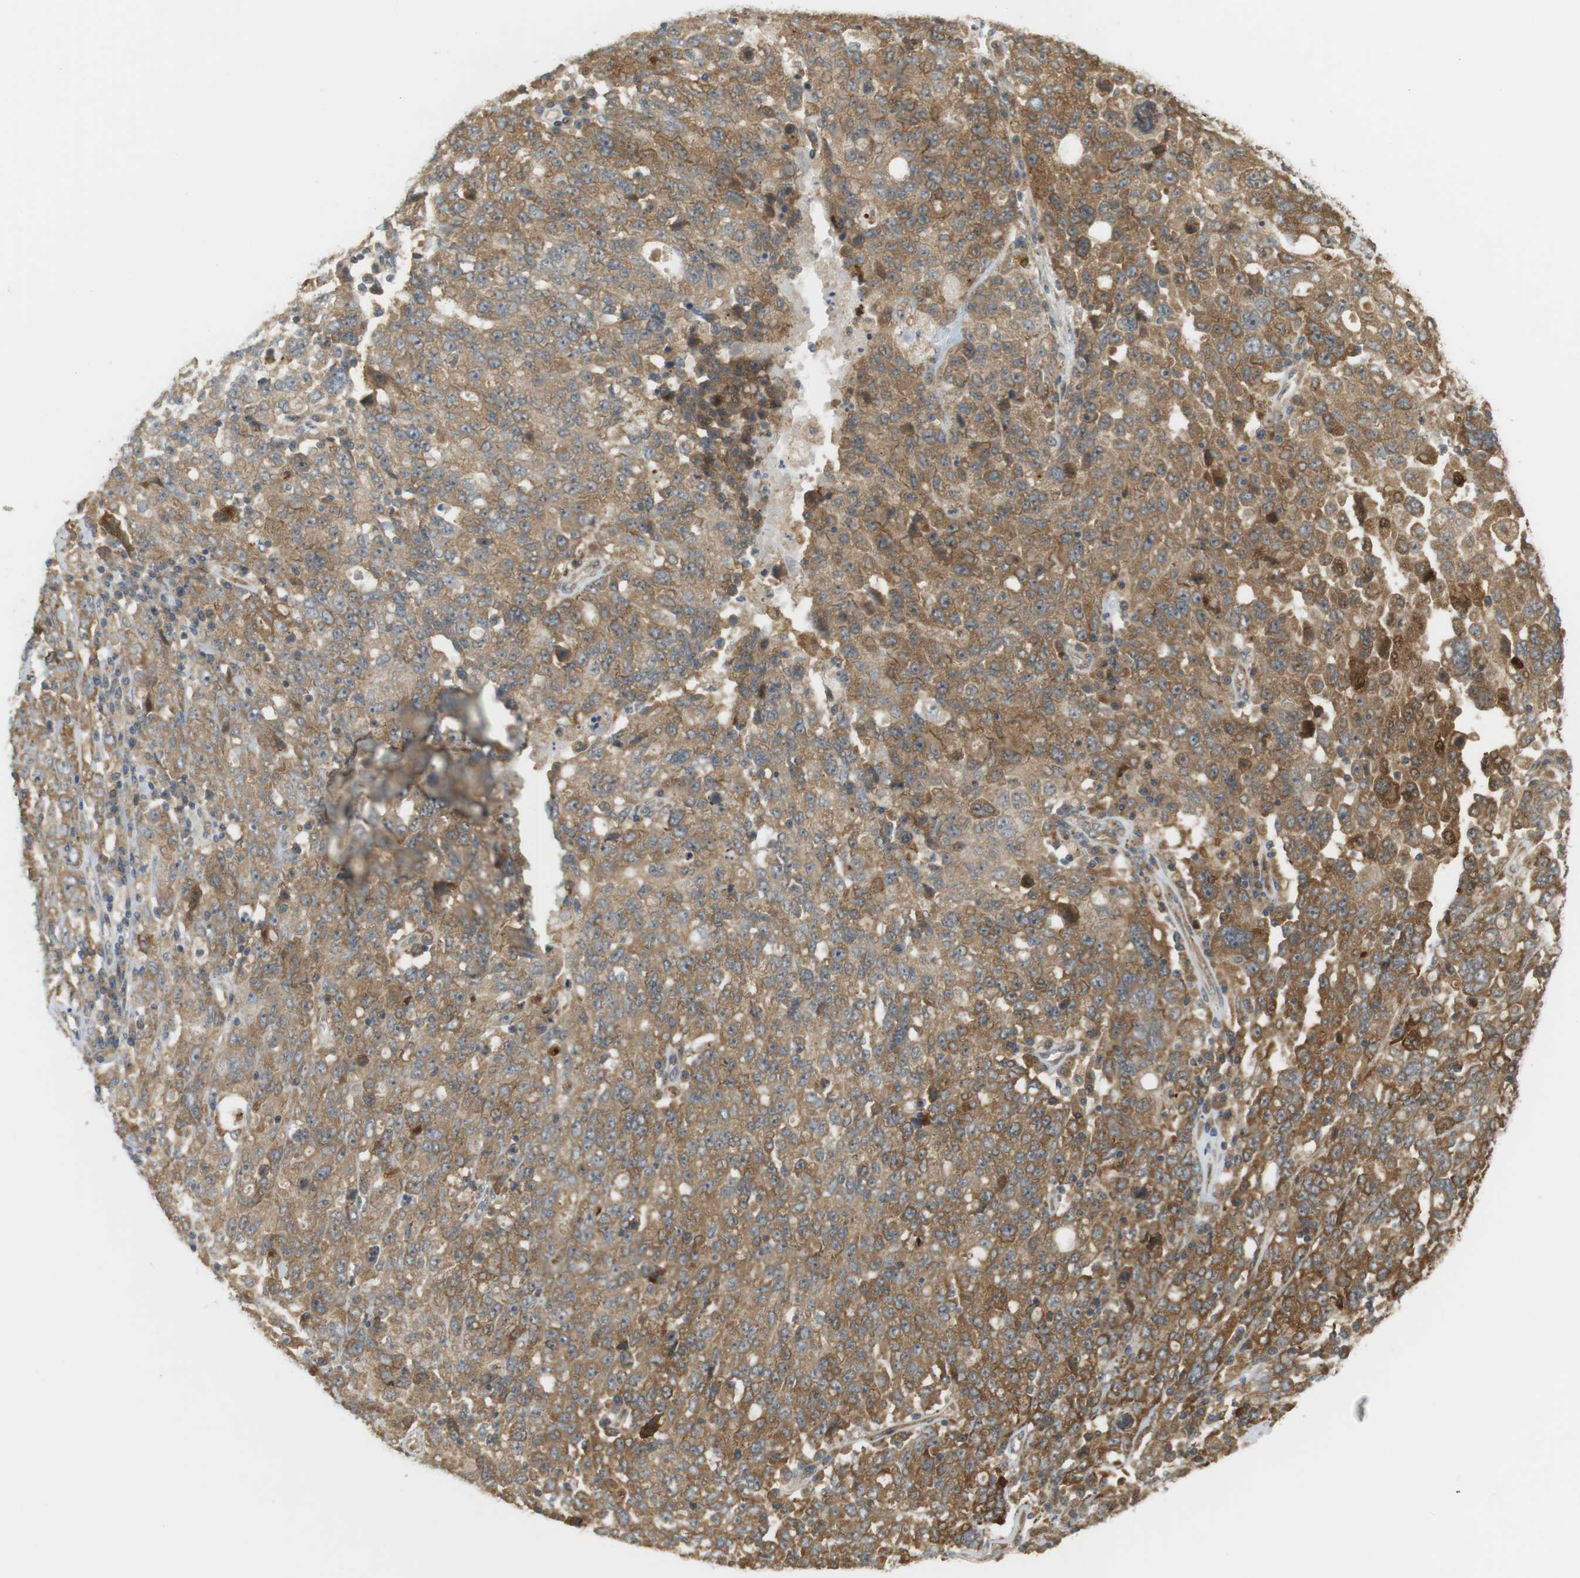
{"staining": {"intensity": "moderate", "quantity": ">75%", "location": "cytoplasmic/membranous,nuclear"}, "tissue": "ovarian cancer", "cell_type": "Tumor cells", "image_type": "cancer", "snomed": [{"axis": "morphology", "description": "Carcinoma, endometroid"}, {"axis": "topography", "description": "Ovary"}], "caption": "Ovarian cancer stained with IHC demonstrates moderate cytoplasmic/membranous and nuclear expression in approximately >75% of tumor cells.", "gene": "PA2G4", "patient": {"sex": "female", "age": 62}}